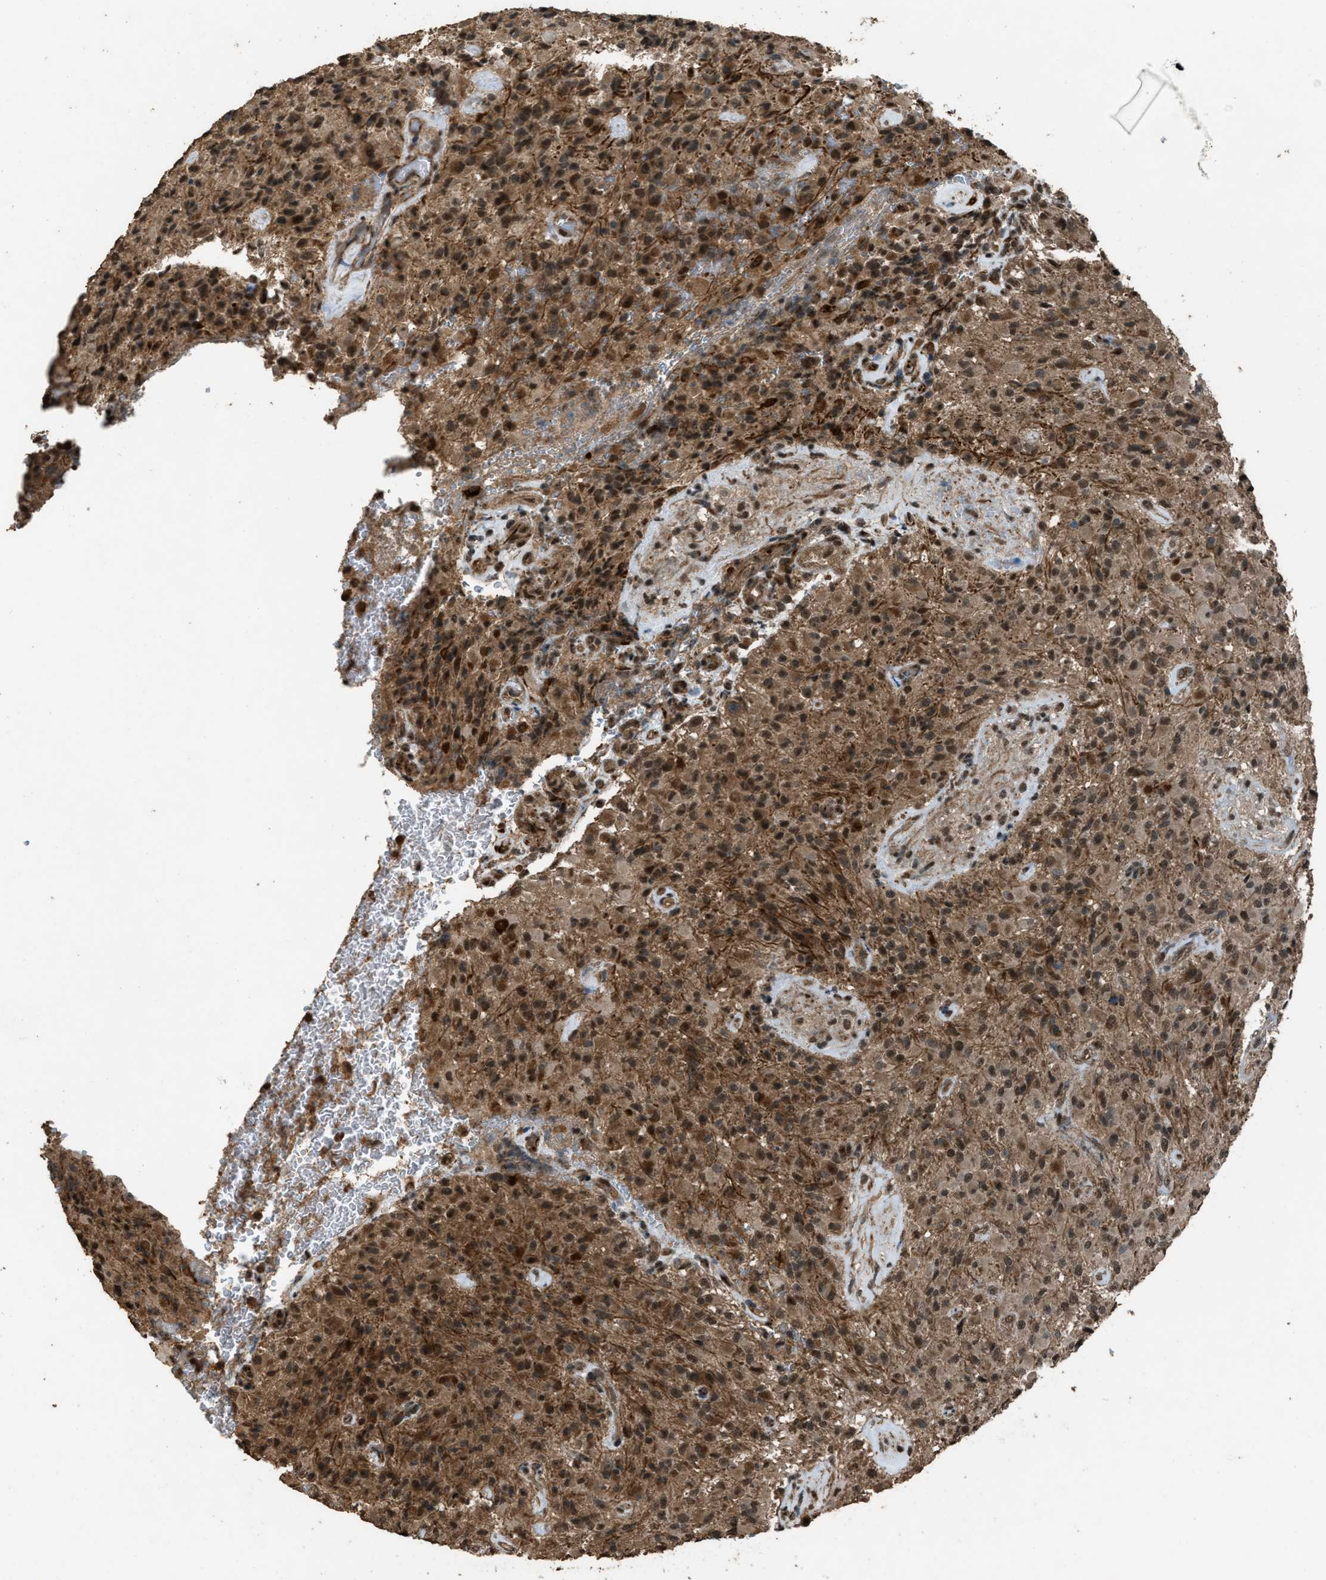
{"staining": {"intensity": "moderate", "quantity": ">75%", "location": "cytoplasmic/membranous,nuclear"}, "tissue": "glioma", "cell_type": "Tumor cells", "image_type": "cancer", "snomed": [{"axis": "morphology", "description": "Glioma, malignant, High grade"}, {"axis": "topography", "description": "Brain"}], "caption": "A high-resolution histopathology image shows immunohistochemistry staining of malignant glioma (high-grade), which shows moderate cytoplasmic/membranous and nuclear staining in about >75% of tumor cells.", "gene": "SERTAD2", "patient": {"sex": "male", "age": 71}}